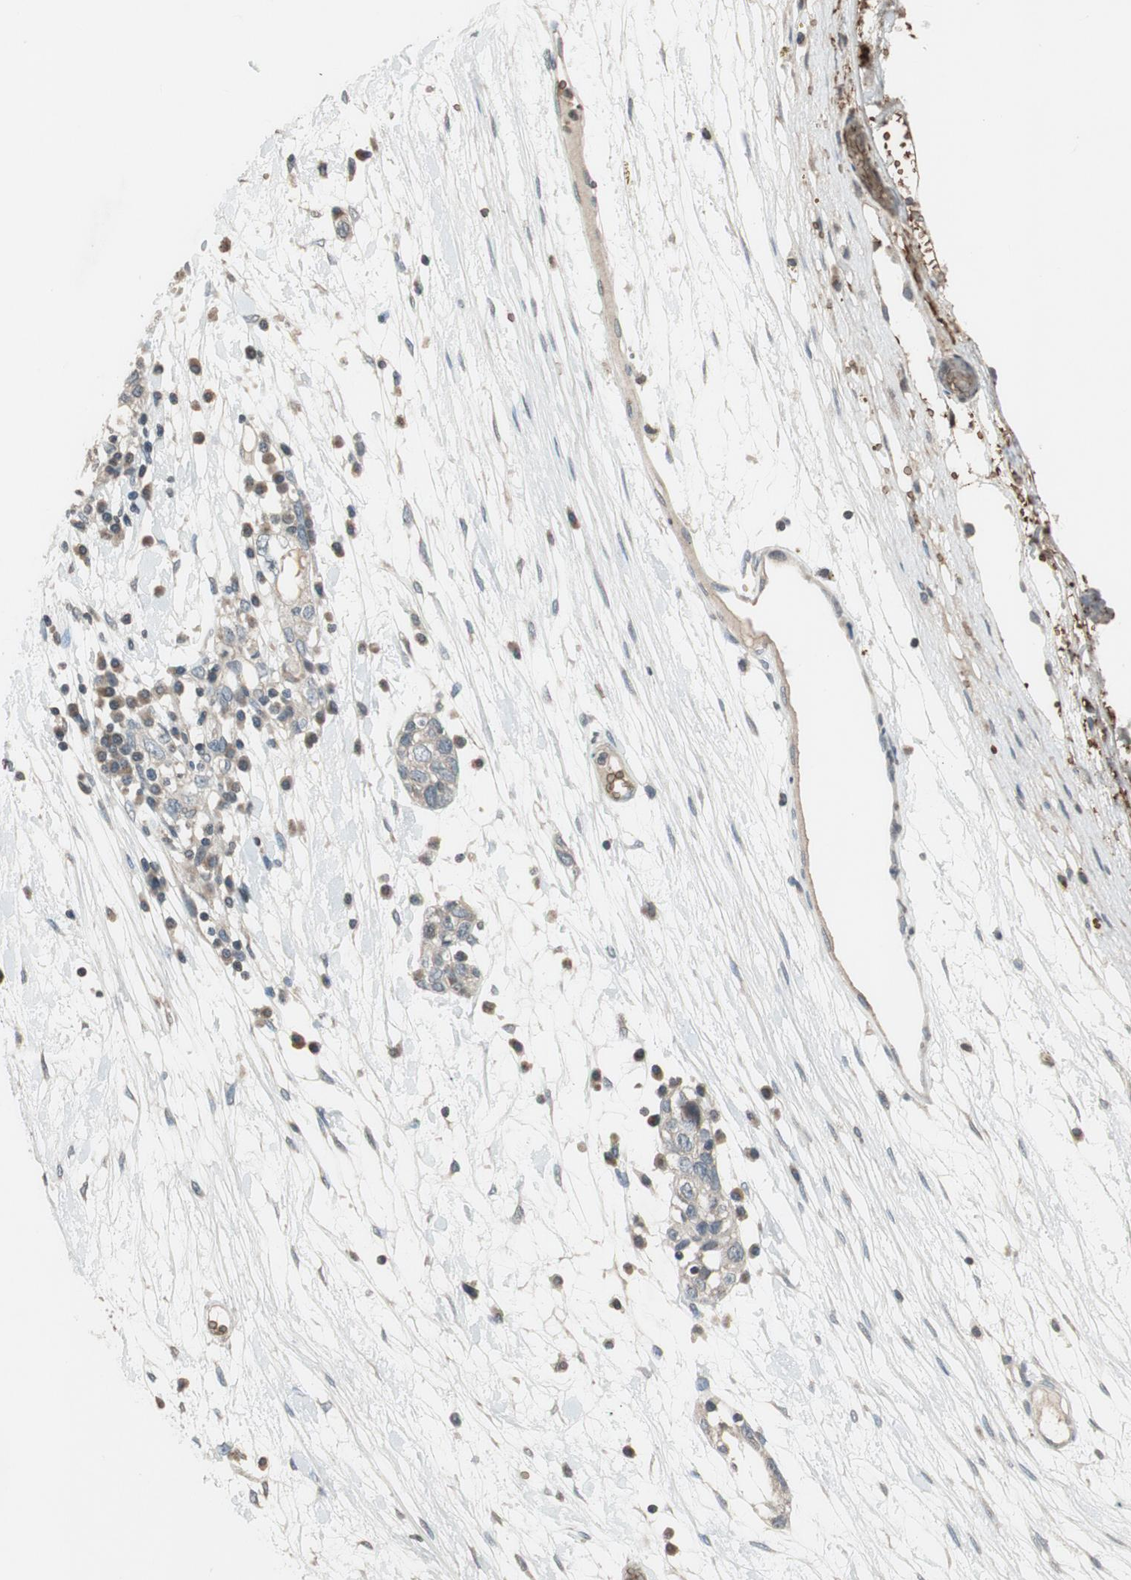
{"staining": {"intensity": "negative", "quantity": "none", "location": "none"}, "tissue": "ovarian cancer", "cell_type": "Tumor cells", "image_type": "cancer", "snomed": [{"axis": "morphology", "description": "Cystadenocarcinoma, serous, NOS"}, {"axis": "topography", "description": "Ovary"}], "caption": "This is a micrograph of IHC staining of ovarian cancer, which shows no expression in tumor cells. Nuclei are stained in blue.", "gene": "GYPC", "patient": {"sex": "female", "age": 71}}